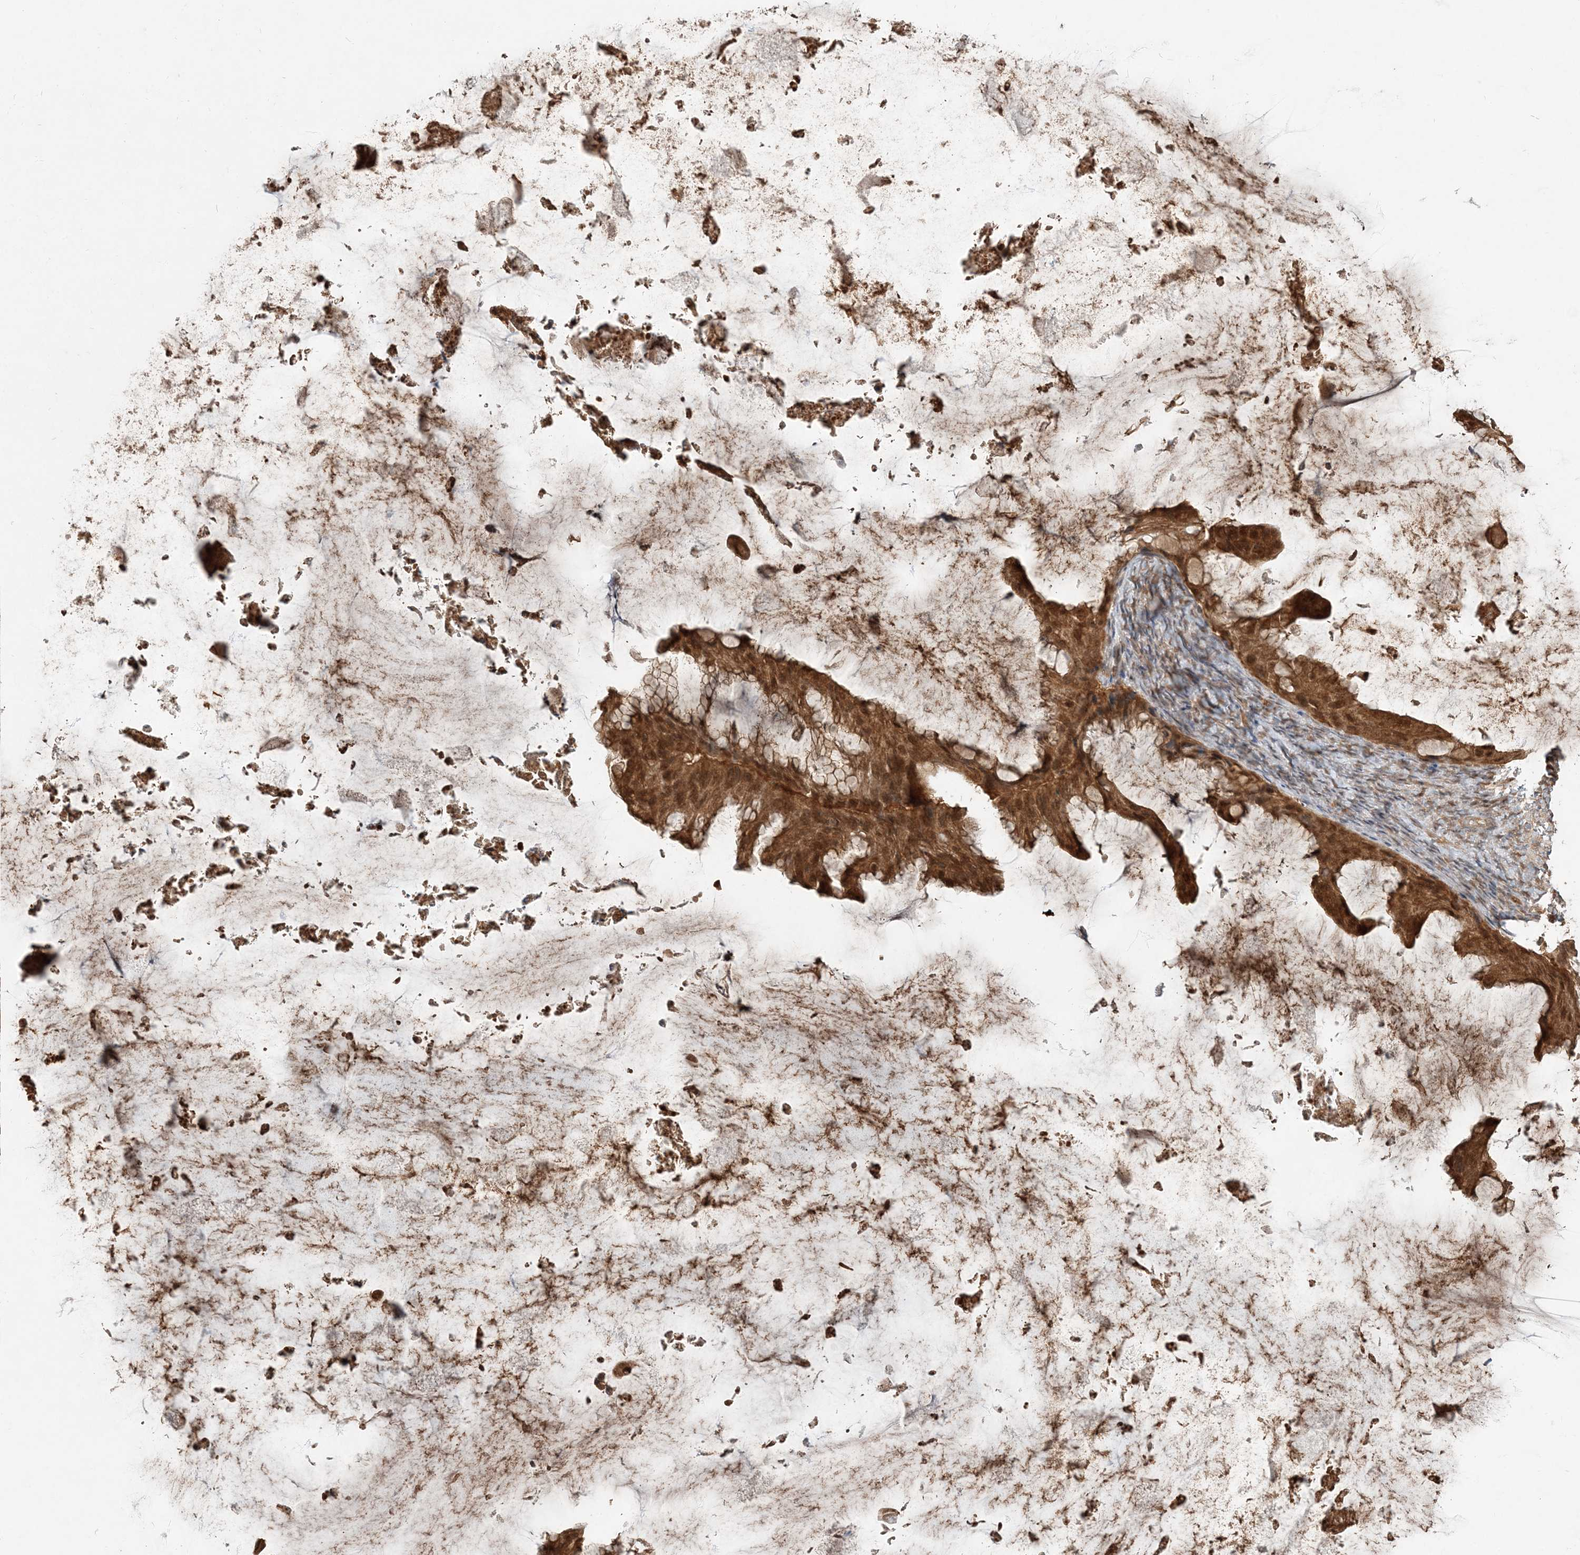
{"staining": {"intensity": "strong", "quantity": ">75%", "location": "cytoplasmic/membranous,nuclear"}, "tissue": "ovarian cancer", "cell_type": "Tumor cells", "image_type": "cancer", "snomed": [{"axis": "morphology", "description": "Cystadenocarcinoma, mucinous, NOS"}, {"axis": "topography", "description": "Ovary"}], "caption": "Protein analysis of mucinous cystadenocarcinoma (ovarian) tissue displays strong cytoplasmic/membranous and nuclear staining in approximately >75% of tumor cells. (brown staining indicates protein expression, while blue staining denotes nuclei).", "gene": "CAB39", "patient": {"sex": "female", "age": 61}}